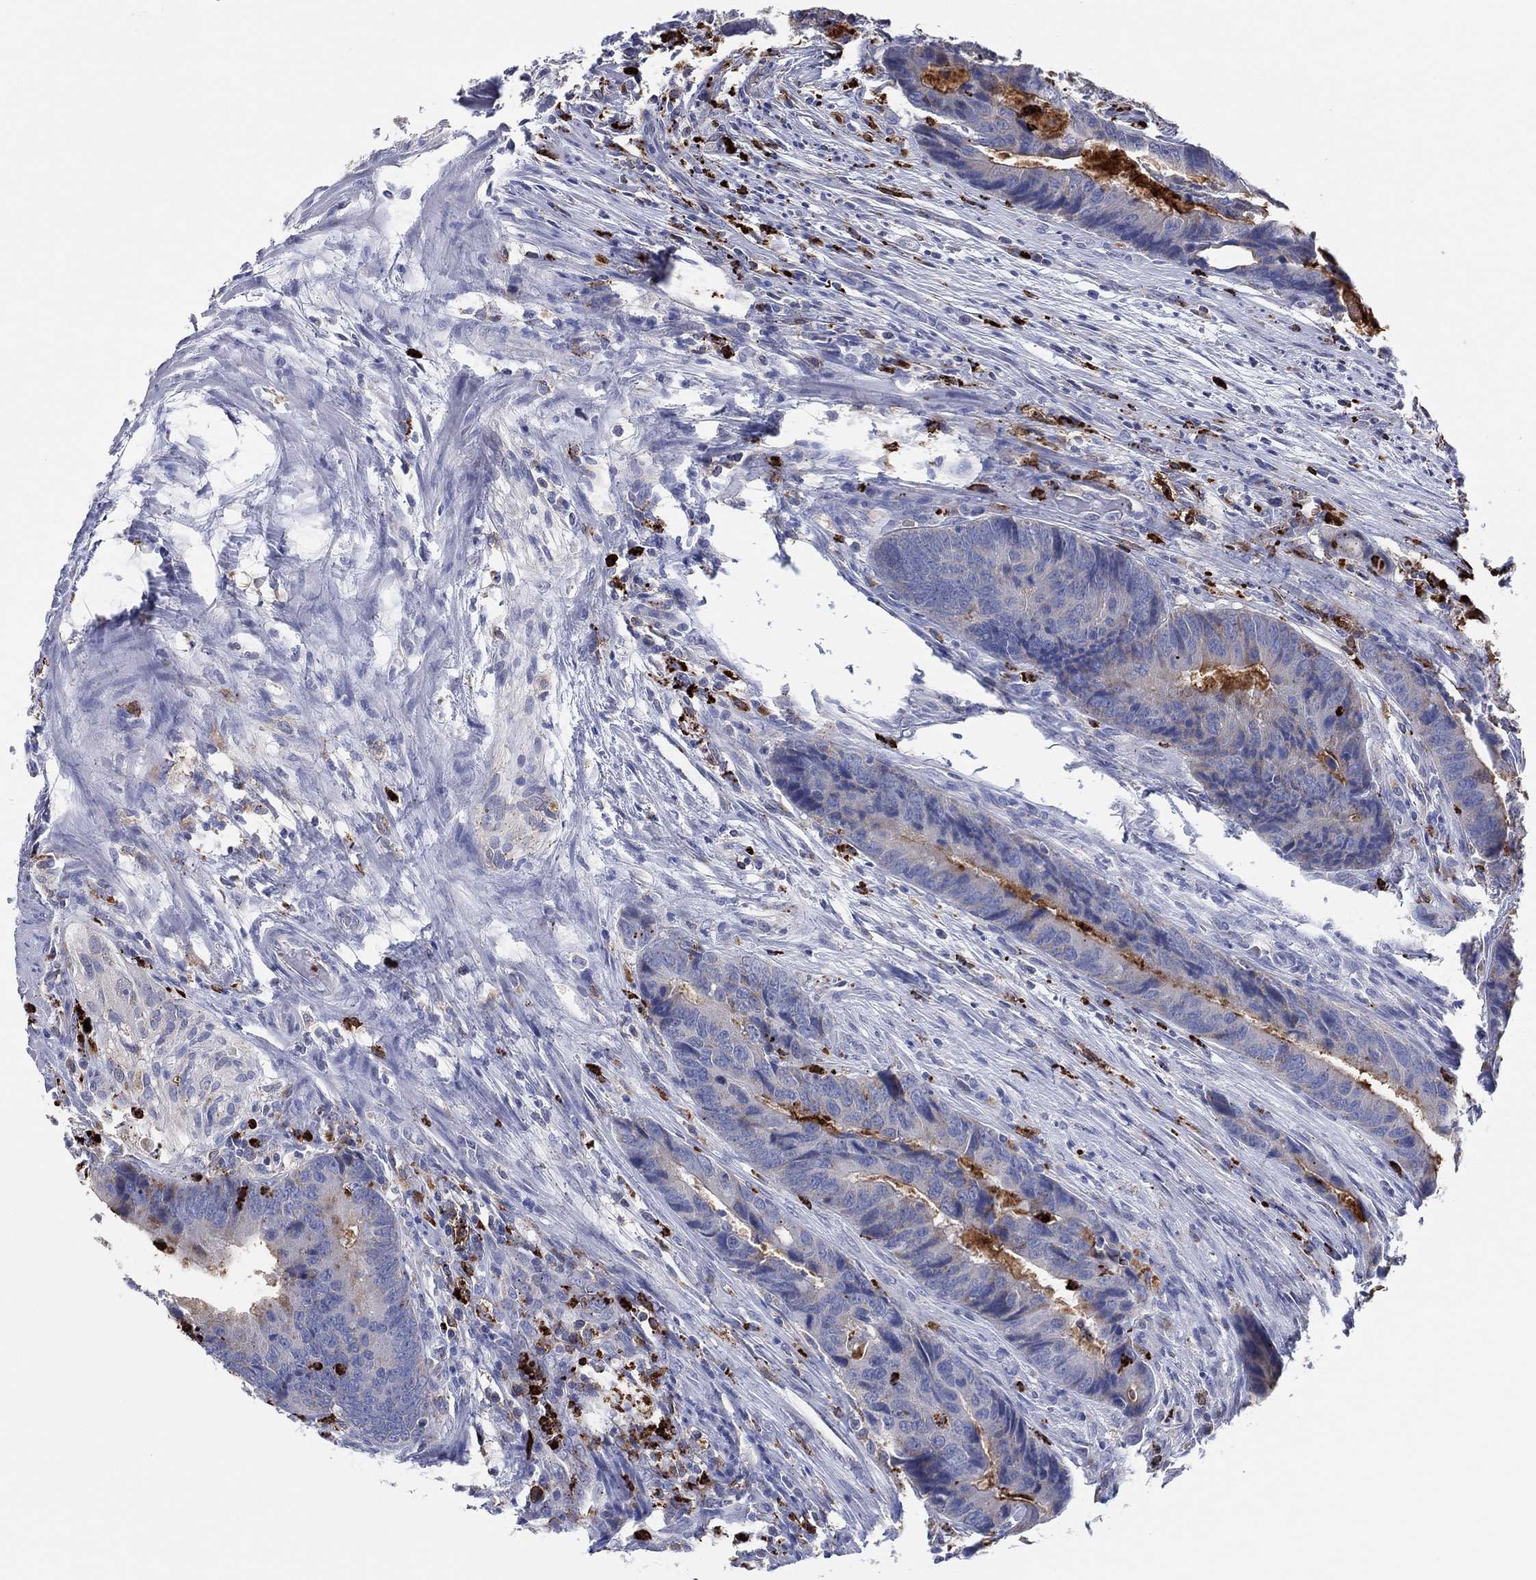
{"staining": {"intensity": "negative", "quantity": "none", "location": "none"}, "tissue": "colorectal cancer", "cell_type": "Tumor cells", "image_type": "cancer", "snomed": [{"axis": "morphology", "description": "Adenocarcinoma, NOS"}, {"axis": "topography", "description": "Colon"}], "caption": "Tumor cells show no significant protein positivity in colorectal cancer (adenocarcinoma).", "gene": "PLAC8", "patient": {"sex": "female", "age": 56}}